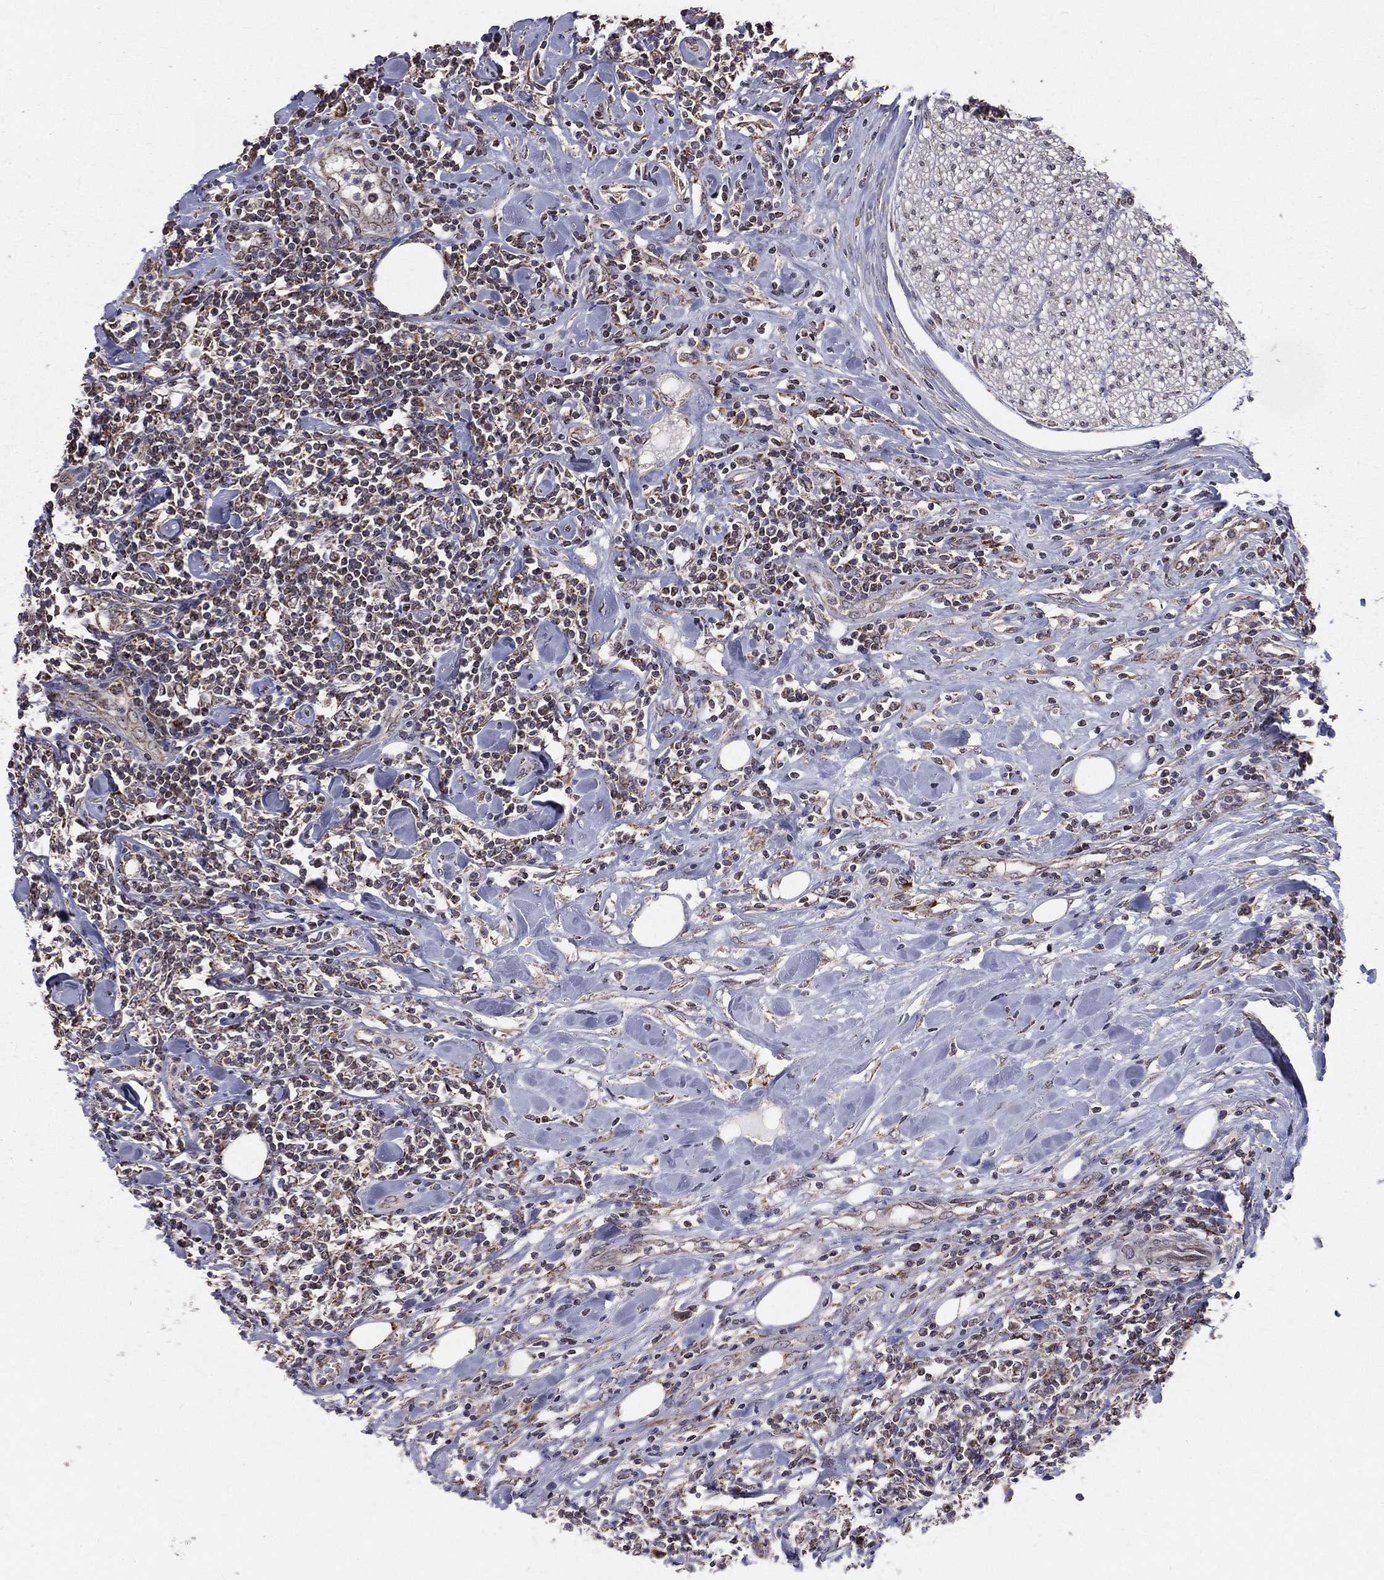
{"staining": {"intensity": "weak", "quantity": "<25%", "location": "cytoplasmic/membranous"}, "tissue": "lymphoma", "cell_type": "Tumor cells", "image_type": "cancer", "snomed": [{"axis": "morphology", "description": "Malignant lymphoma, non-Hodgkin's type, High grade"}, {"axis": "topography", "description": "Lymph node"}], "caption": "A high-resolution micrograph shows immunohistochemistry (IHC) staining of lymphoma, which displays no significant positivity in tumor cells.", "gene": "MRPL46", "patient": {"sex": "female", "age": 84}}